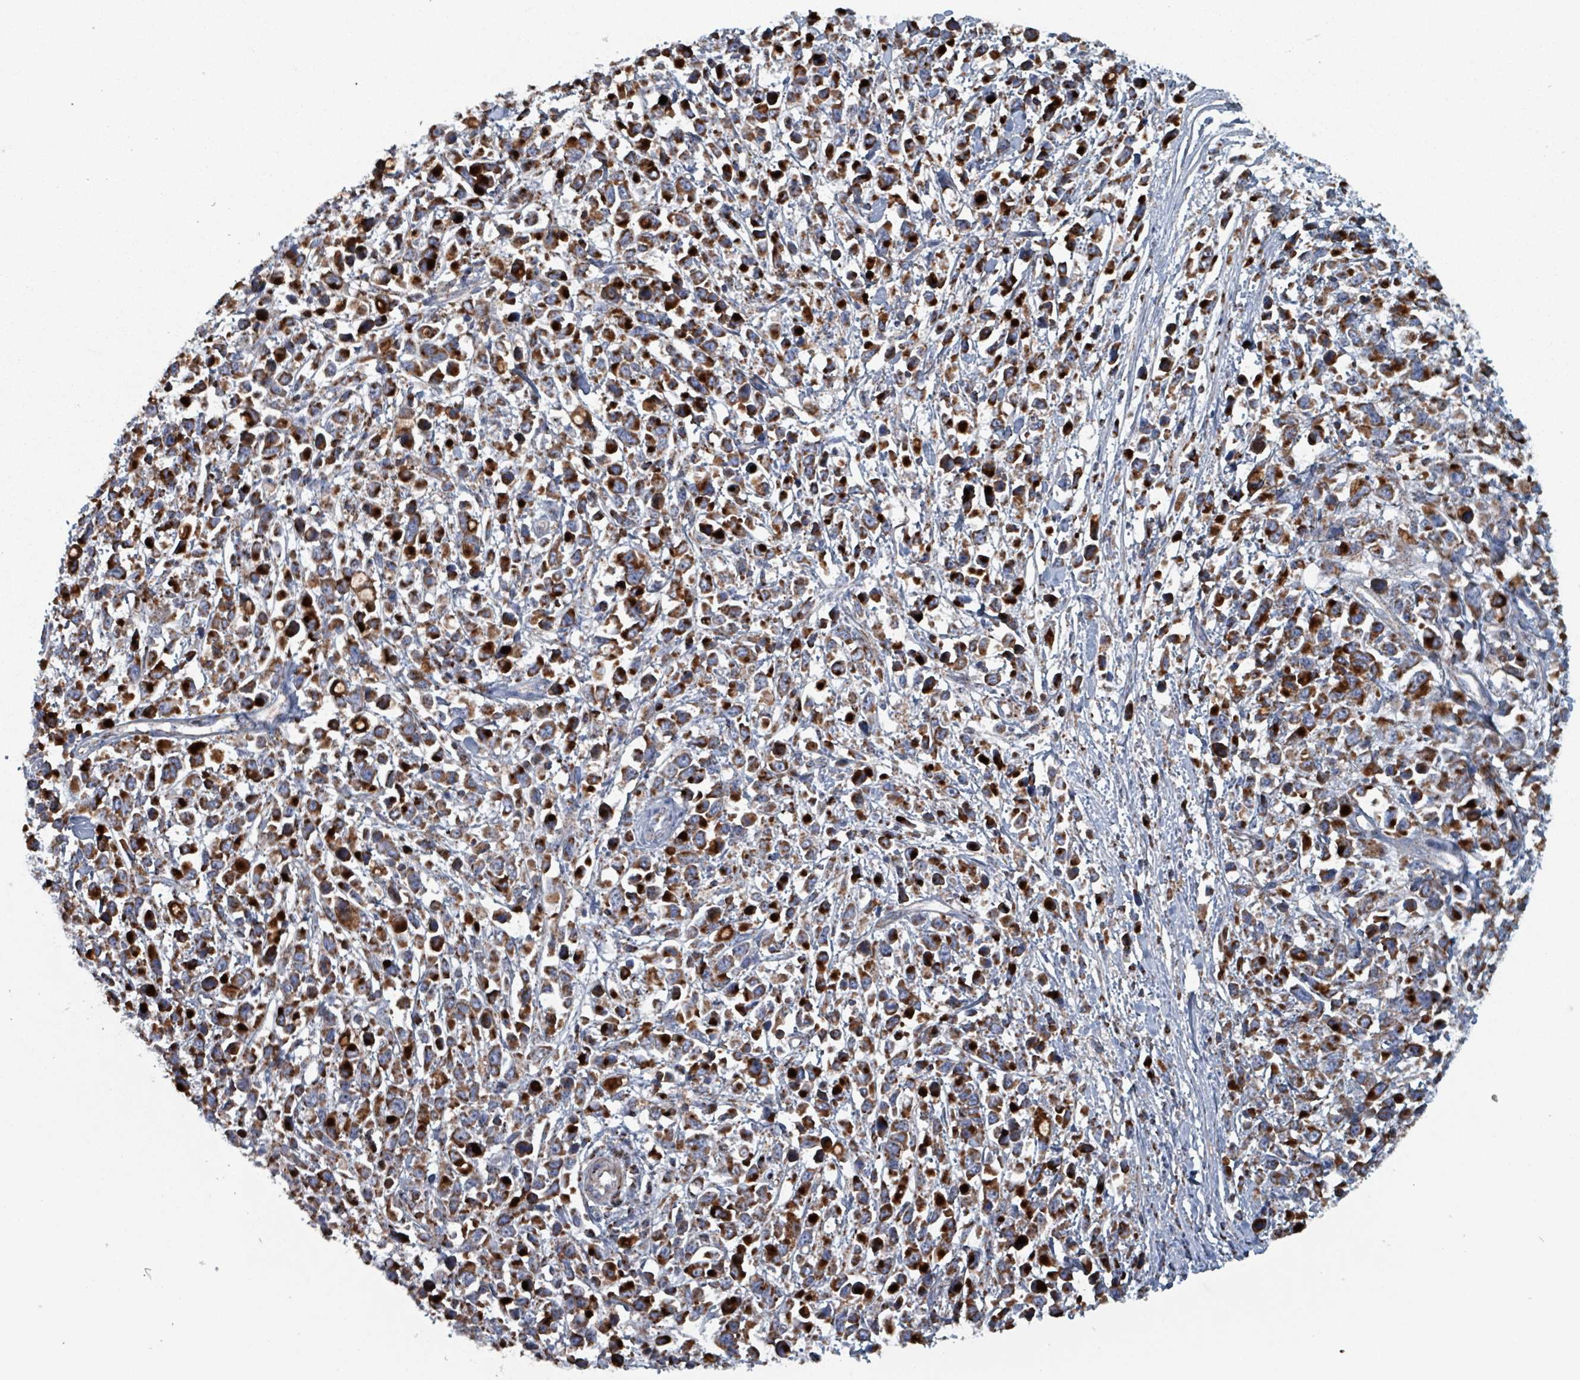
{"staining": {"intensity": "strong", "quantity": ">75%", "location": "cytoplasmic/membranous"}, "tissue": "stomach cancer", "cell_type": "Tumor cells", "image_type": "cancer", "snomed": [{"axis": "morphology", "description": "Adenocarcinoma, NOS"}, {"axis": "topography", "description": "Stomach"}], "caption": "A histopathology image showing strong cytoplasmic/membranous positivity in about >75% of tumor cells in stomach cancer, as visualized by brown immunohistochemical staining.", "gene": "ABHD18", "patient": {"sex": "female", "age": 81}}